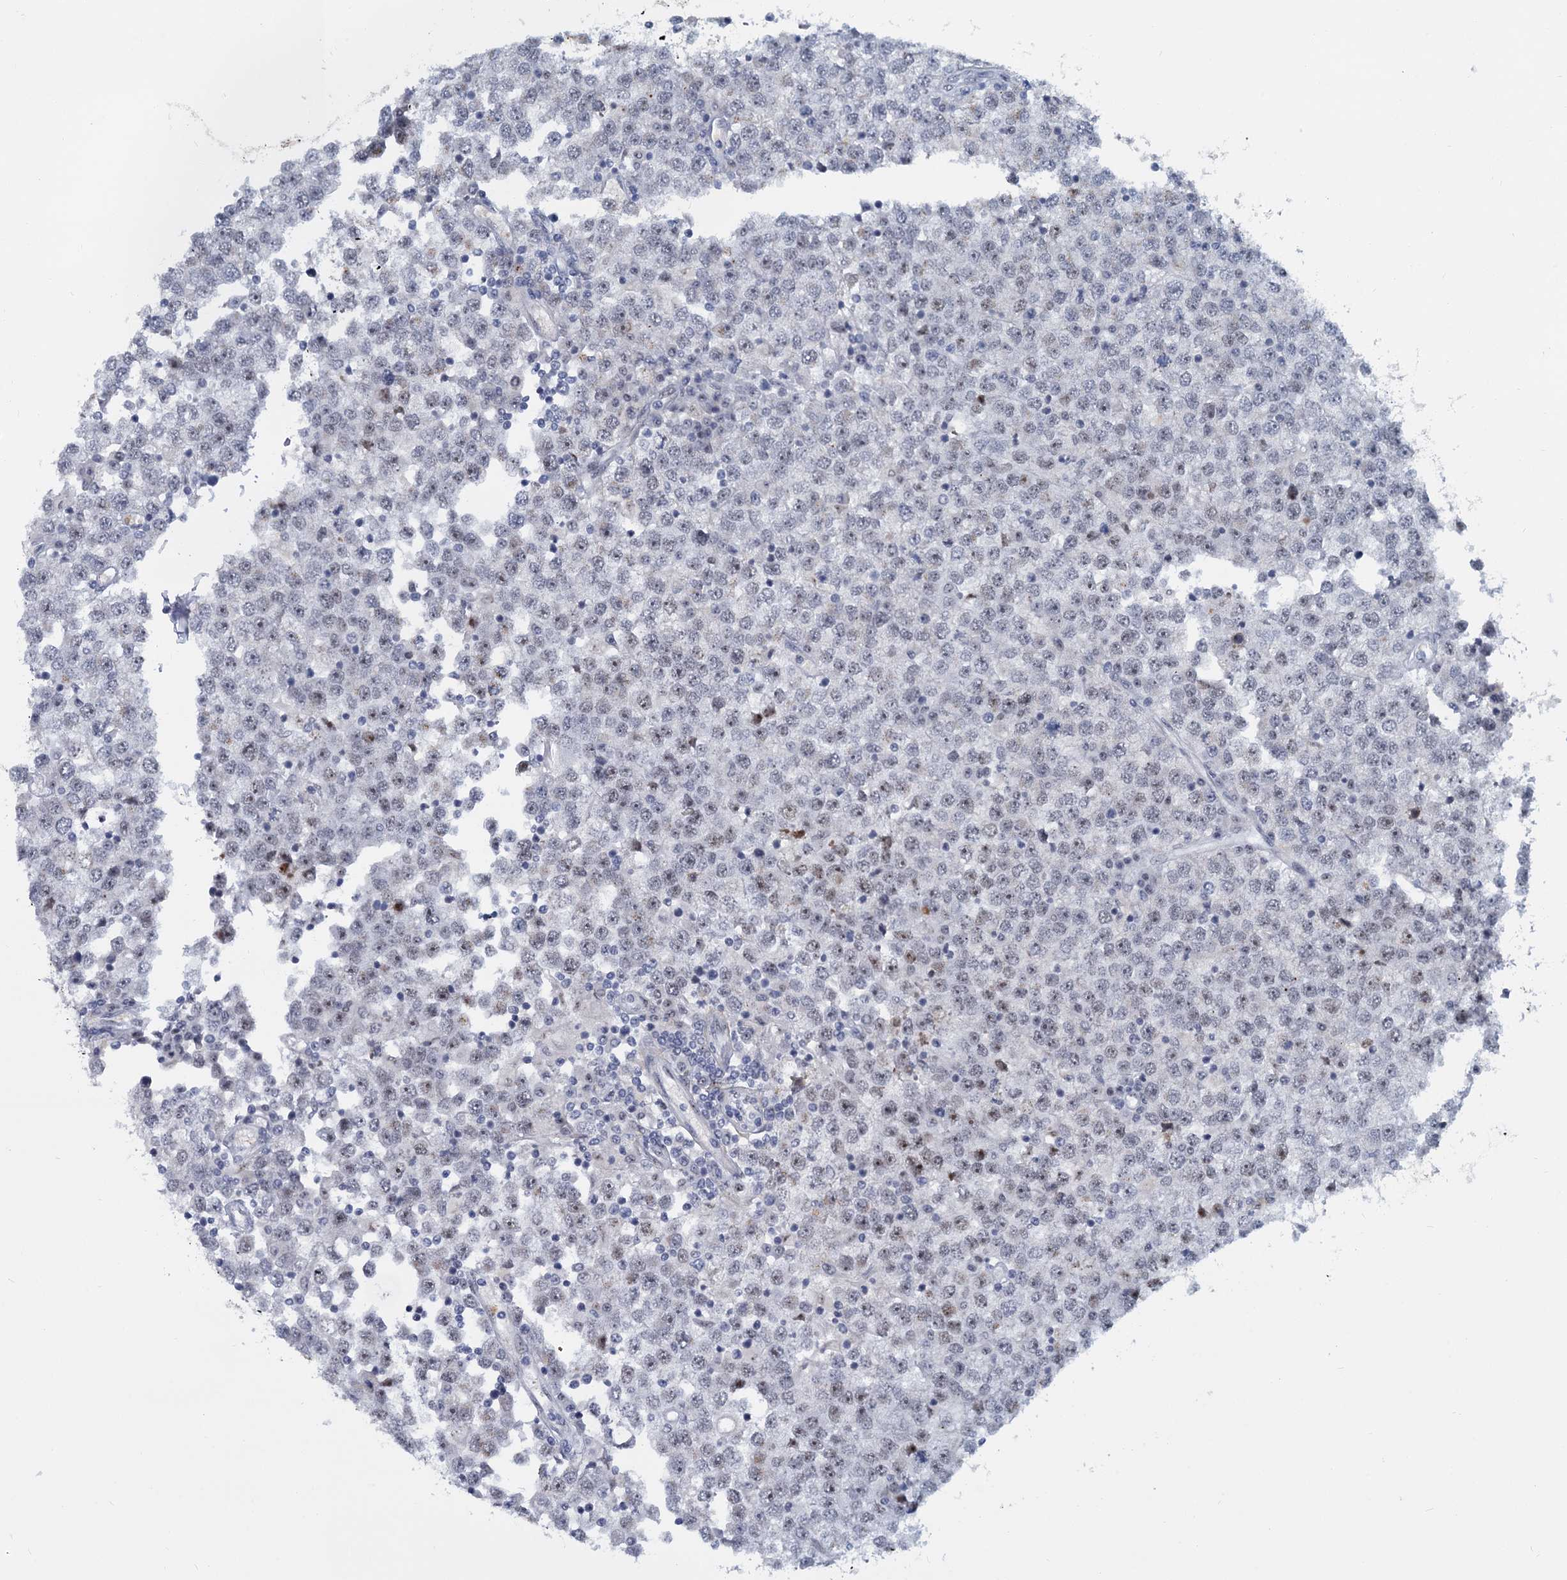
{"staining": {"intensity": "weak", "quantity": "<25%", "location": "nuclear"}, "tissue": "testis cancer", "cell_type": "Tumor cells", "image_type": "cancer", "snomed": [{"axis": "morphology", "description": "Seminoma, NOS"}, {"axis": "topography", "description": "Testis"}], "caption": "Tumor cells are negative for brown protein staining in seminoma (testis).", "gene": "RPRD1A", "patient": {"sex": "male", "age": 65}}